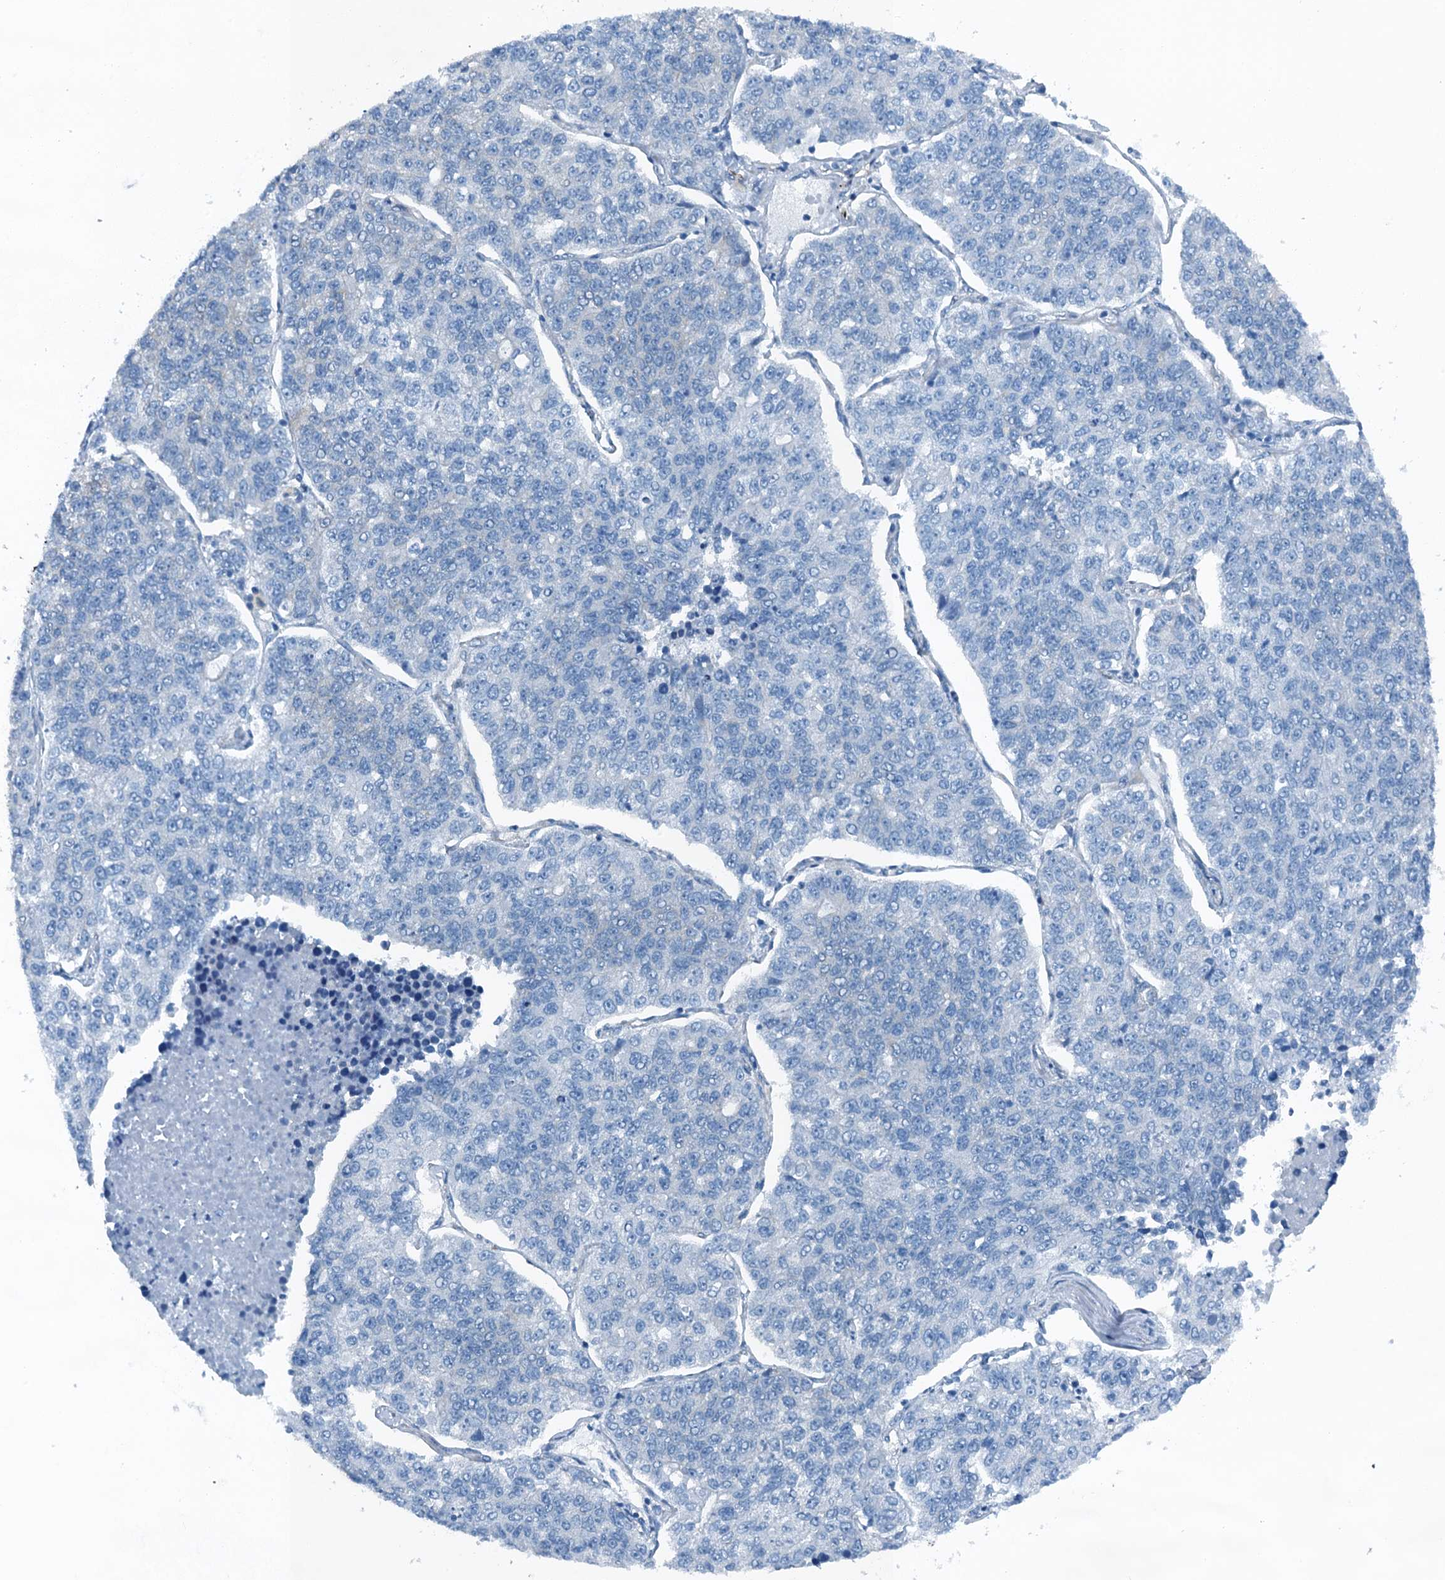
{"staining": {"intensity": "negative", "quantity": "none", "location": "none"}, "tissue": "lung cancer", "cell_type": "Tumor cells", "image_type": "cancer", "snomed": [{"axis": "morphology", "description": "Adenocarcinoma, NOS"}, {"axis": "topography", "description": "Lung"}], "caption": "The image displays no staining of tumor cells in lung cancer.", "gene": "TMOD2", "patient": {"sex": "male", "age": 49}}